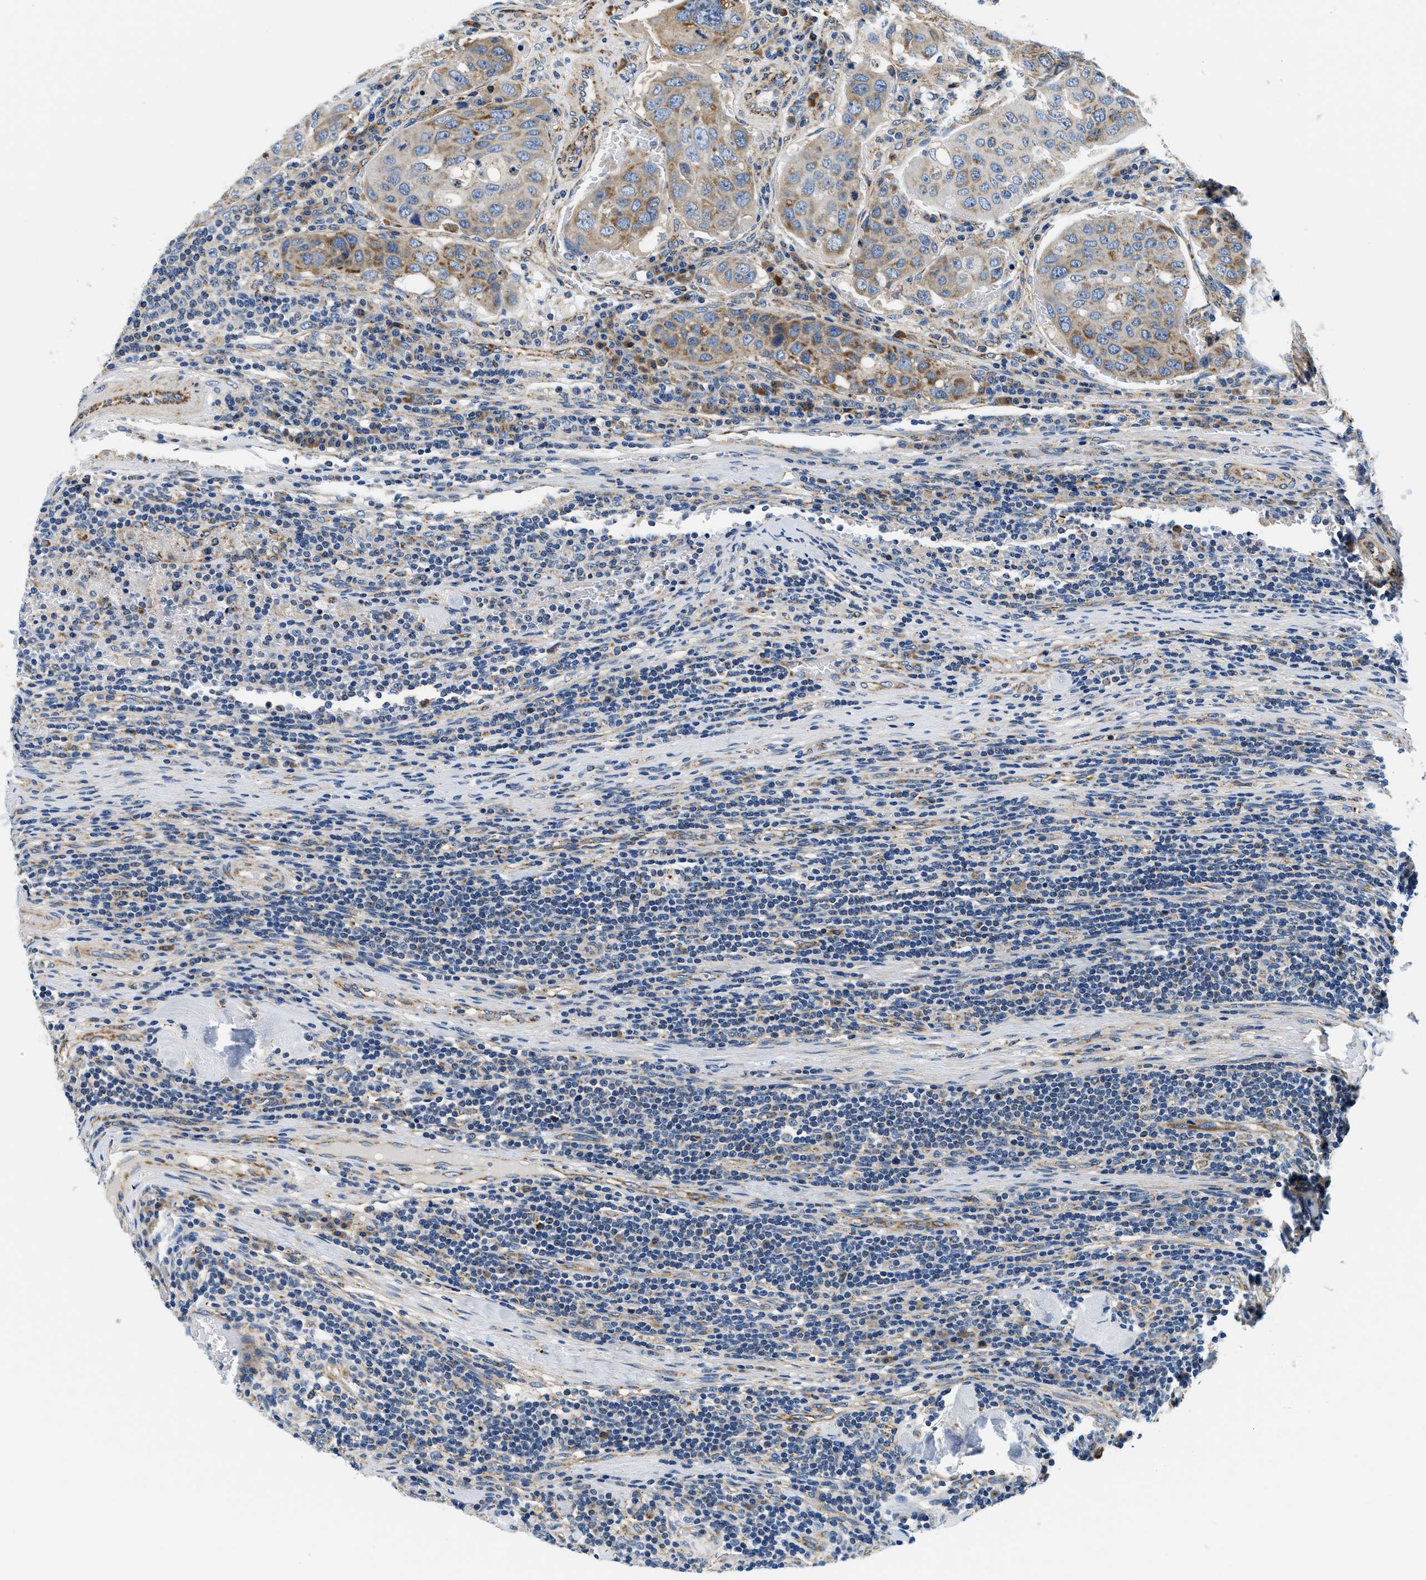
{"staining": {"intensity": "moderate", "quantity": "<25%", "location": "cytoplasmic/membranous"}, "tissue": "urothelial cancer", "cell_type": "Tumor cells", "image_type": "cancer", "snomed": [{"axis": "morphology", "description": "Urothelial carcinoma, High grade"}, {"axis": "topography", "description": "Lymph node"}, {"axis": "topography", "description": "Urinary bladder"}], "caption": "Immunohistochemistry (DAB) staining of urothelial cancer reveals moderate cytoplasmic/membranous protein staining in approximately <25% of tumor cells.", "gene": "SAMD4B", "patient": {"sex": "male", "age": 51}}